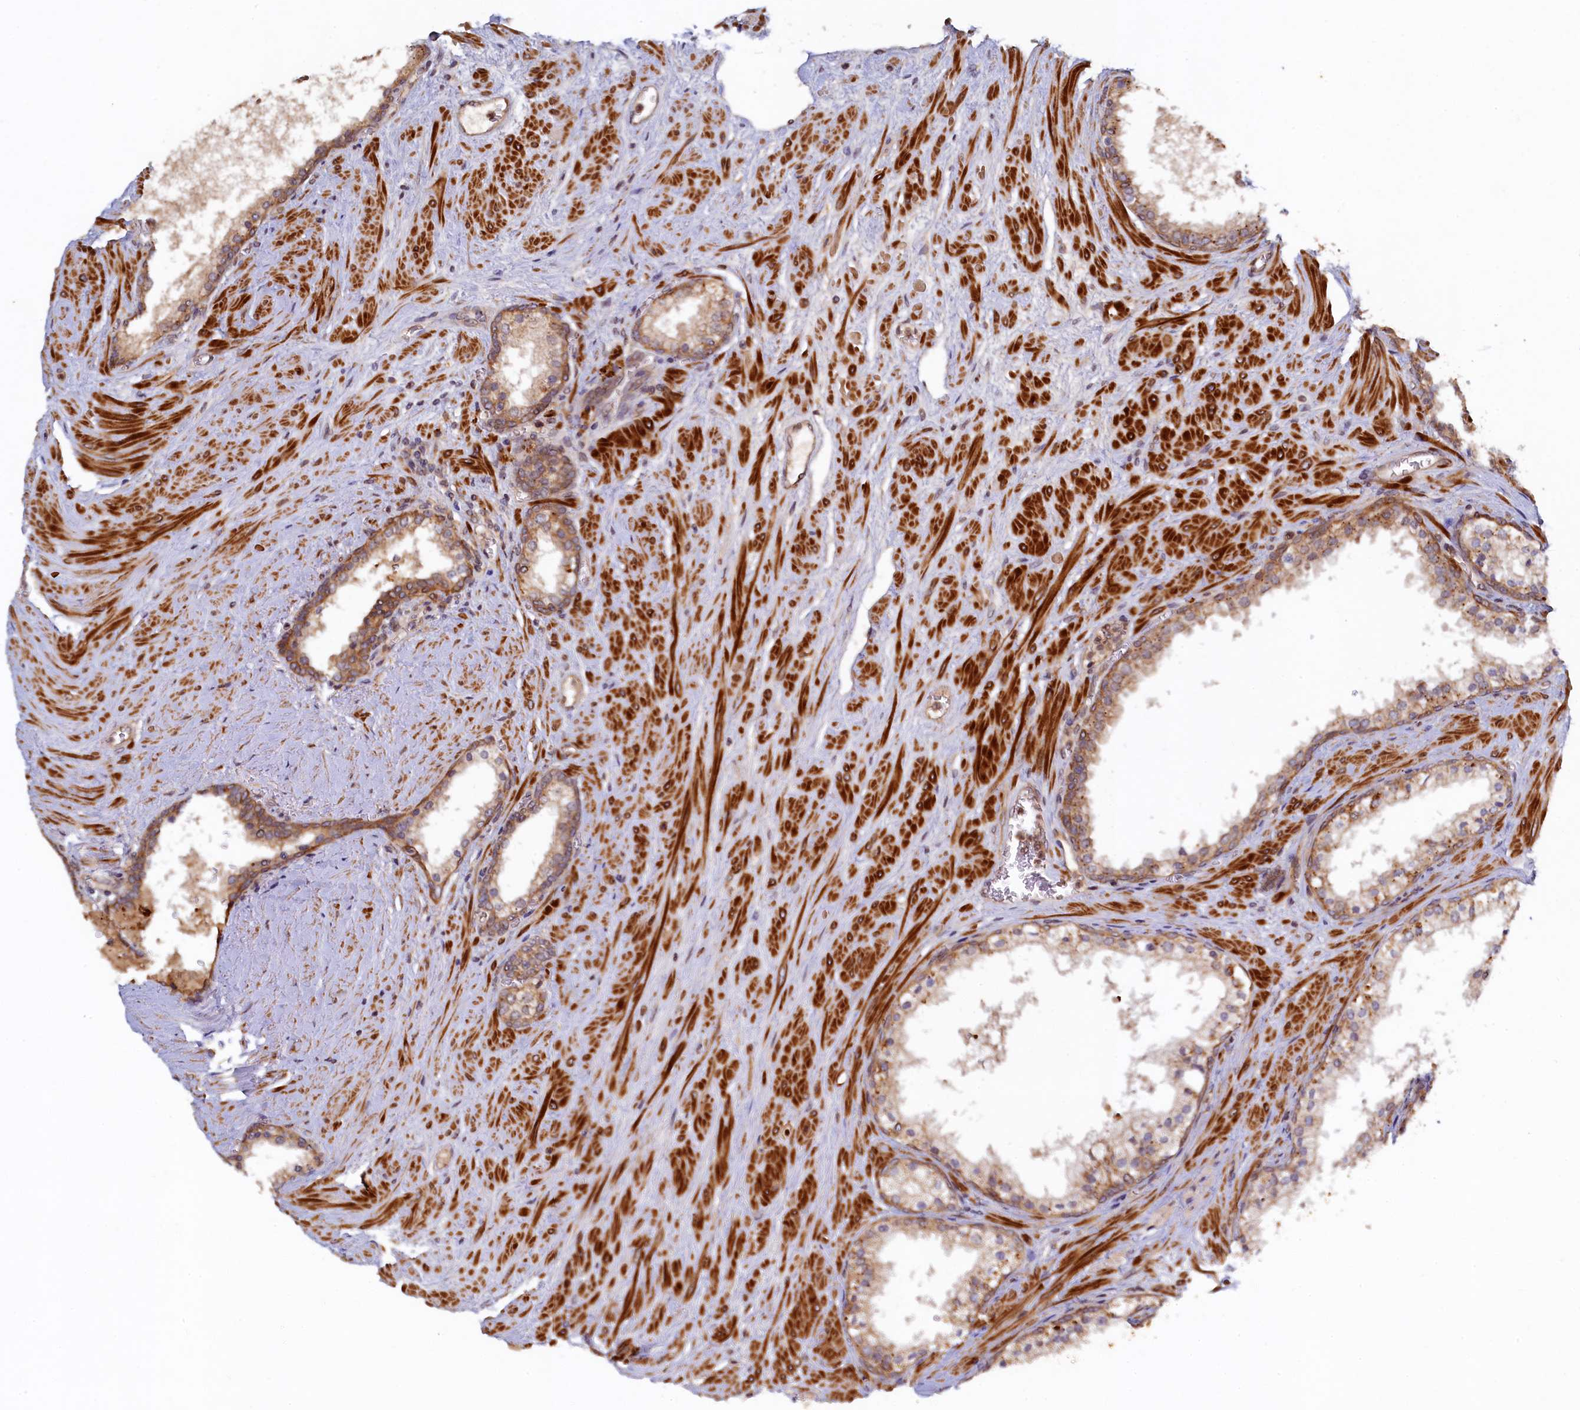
{"staining": {"intensity": "moderate", "quantity": ">75%", "location": "cytoplasmic/membranous"}, "tissue": "prostate cancer", "cell_type": "Tumor cells", "image_type": "cancer", "snomed": [{"axis": "morphology", "description": "Adenocarcinoma, High grade"}, {"axis": "topography", "description": "Prostate"}], "caption": "Brown immunohistochemical staining in human prostate cancer displays moderate cytoplasmic/membranous expression in approximately >75% of tumor cells. (DAB IHC with brightfield microscopy, high magnification).", "gene": "CEP20", "patient": {"sex": "male", "age": 64}}